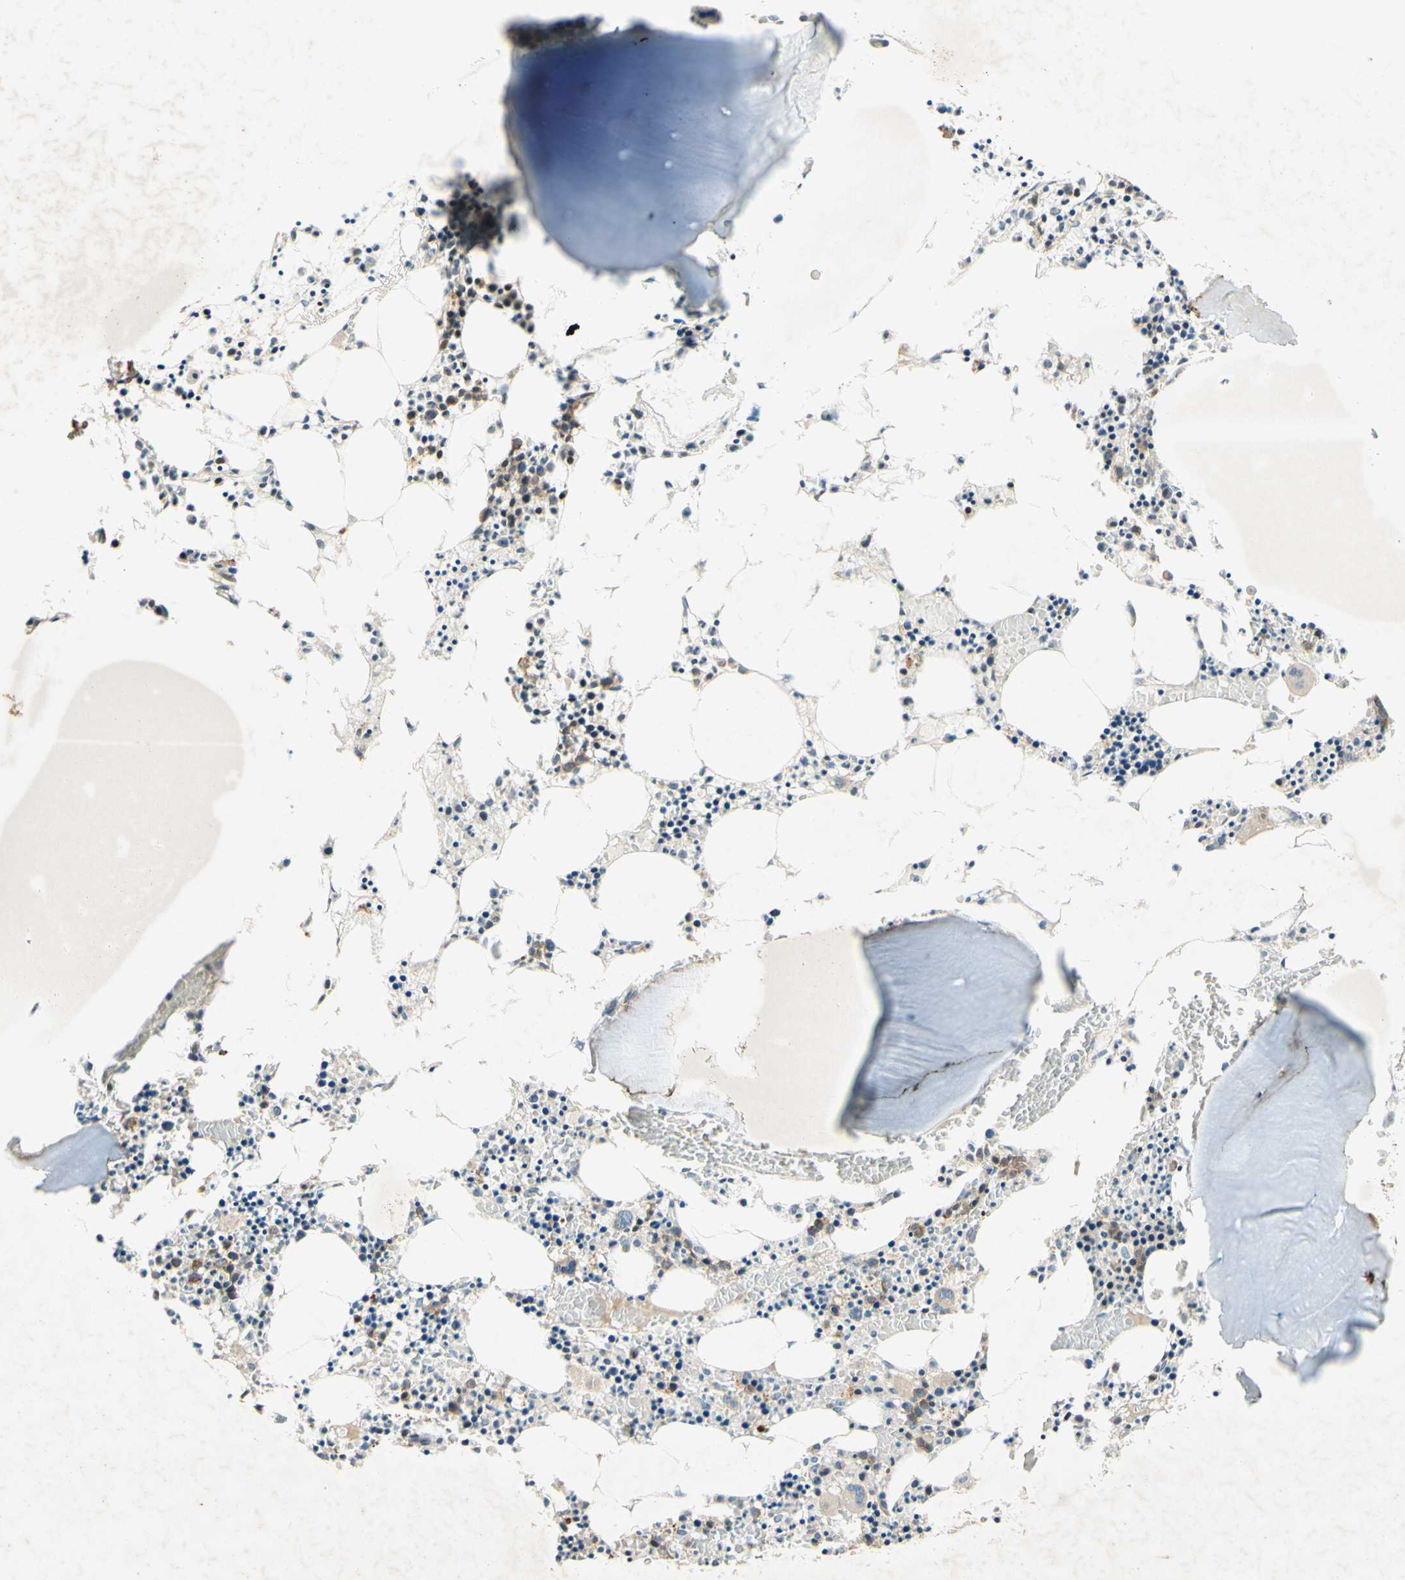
{"staining": {"intensity": "moderate", "quantity": "25%-75%", "location": "cytoplasmic/membranous,nuclear"}, "tissue": "bone marrow", "cell_type": "Hematopoietic cells", "image_type": "normal", "snomed": [{"axis": "morphology", "description": "Normal tissue, NOS"}, {"axis": "morphology", "description": "Inflammation, NOS"}, {"axis": "topography", "description": "Bone marrow"}], "caption": "A brown stain shows moderate cytoplasmic/membranous,nuclear positivity of a protein in hematopoietic cells of normal human bone marrow.", "gene": "ETF1", "patient": {"sex": "male", "age": 14}}